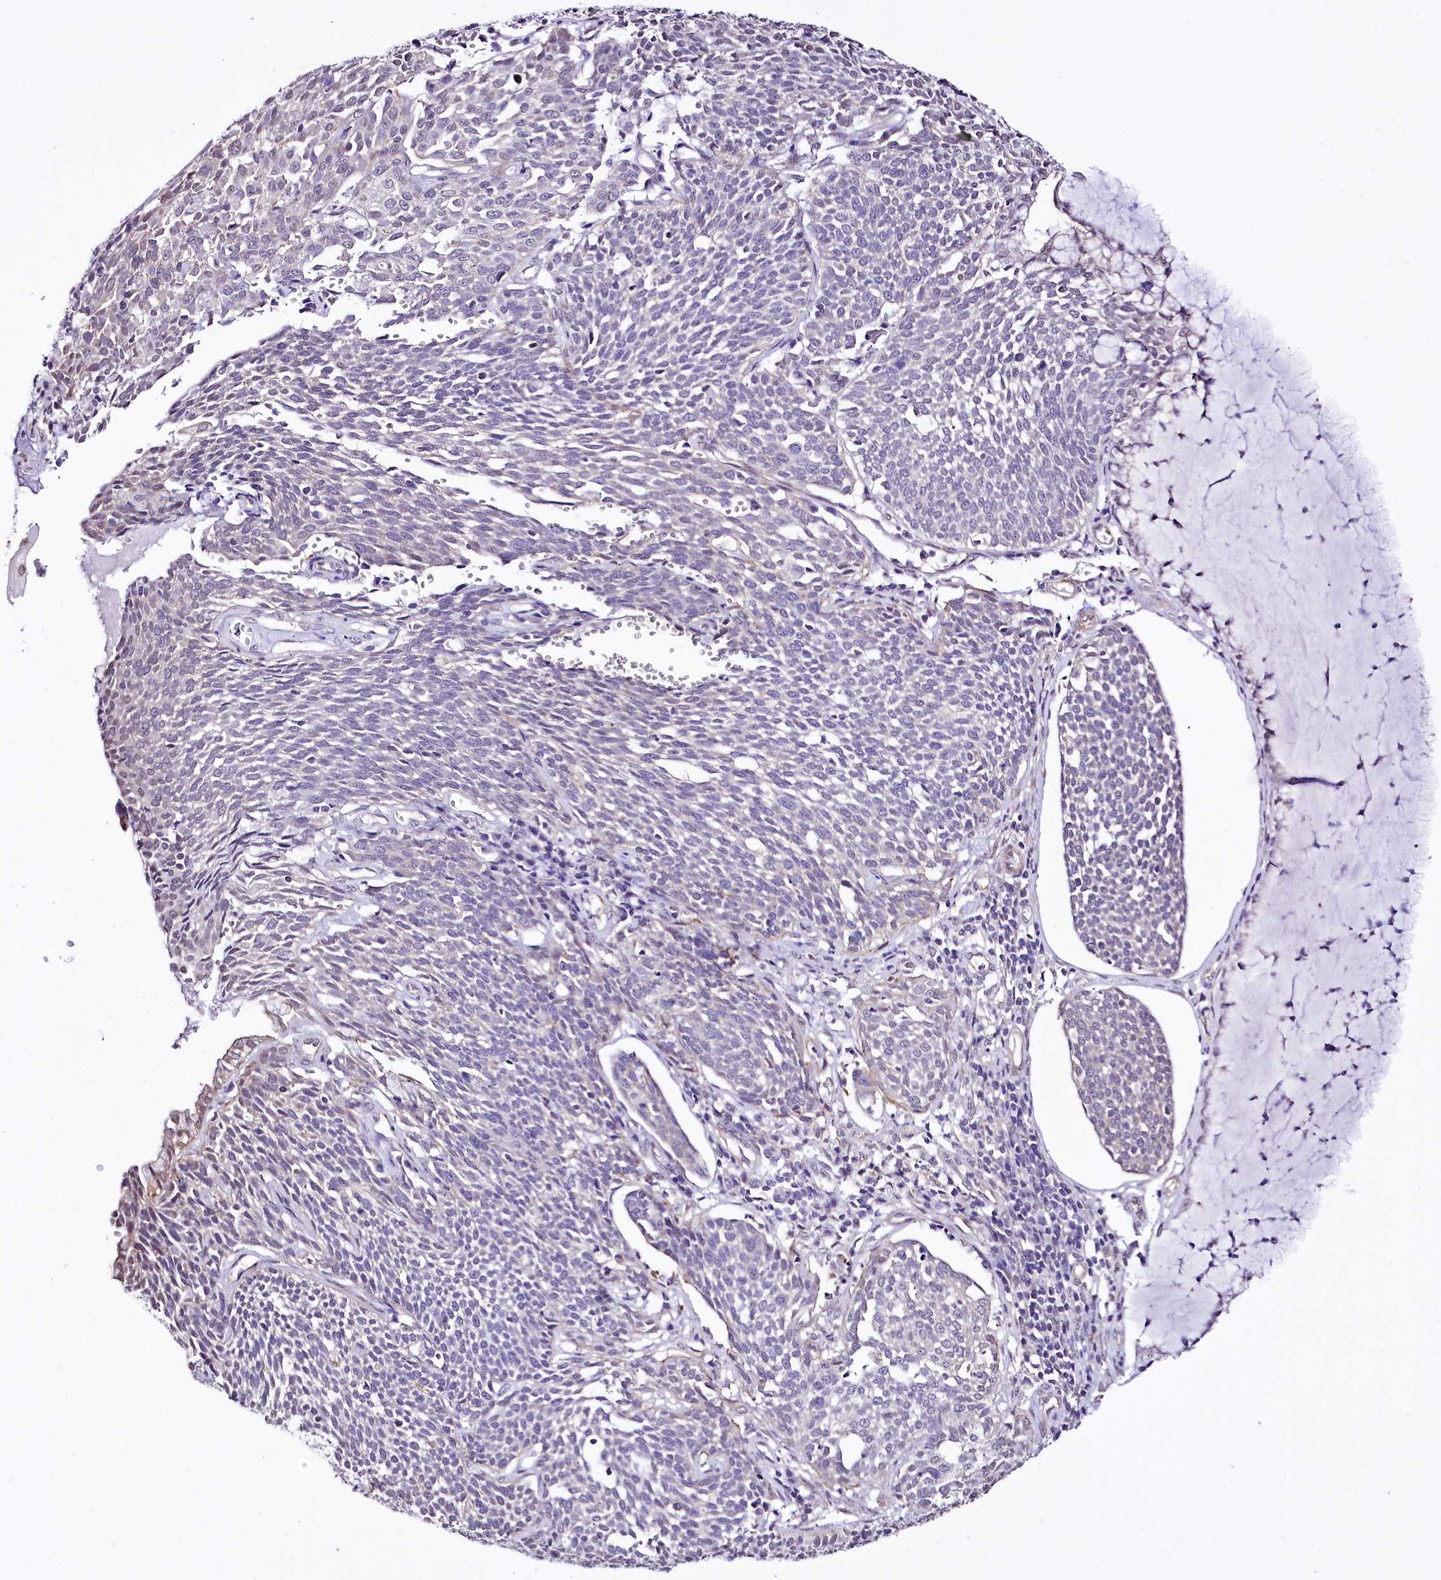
{"staining": {"intensity": "negative", "quantity": "none", "location": "none"}, "tissue": "cervical cancer", "cell_type": "Tumor cells", "image_type": "cancer", "snomed": [{"axis": "morphology", "description": "Squamous cell carcinoma, NOS"}, {"axis": "topography", "description": "Cervix"}], "caption": "High magnification brightfield microscopy of squamous cell carcinoma (cervical) stained with DAB (3,3'-diaminobenzidine) (brown) and counterstained with hematoxylin (blue): tumor cells show no significant expression.", "gene": "ST7", "patient": {"sex": "female", "age": 34}}